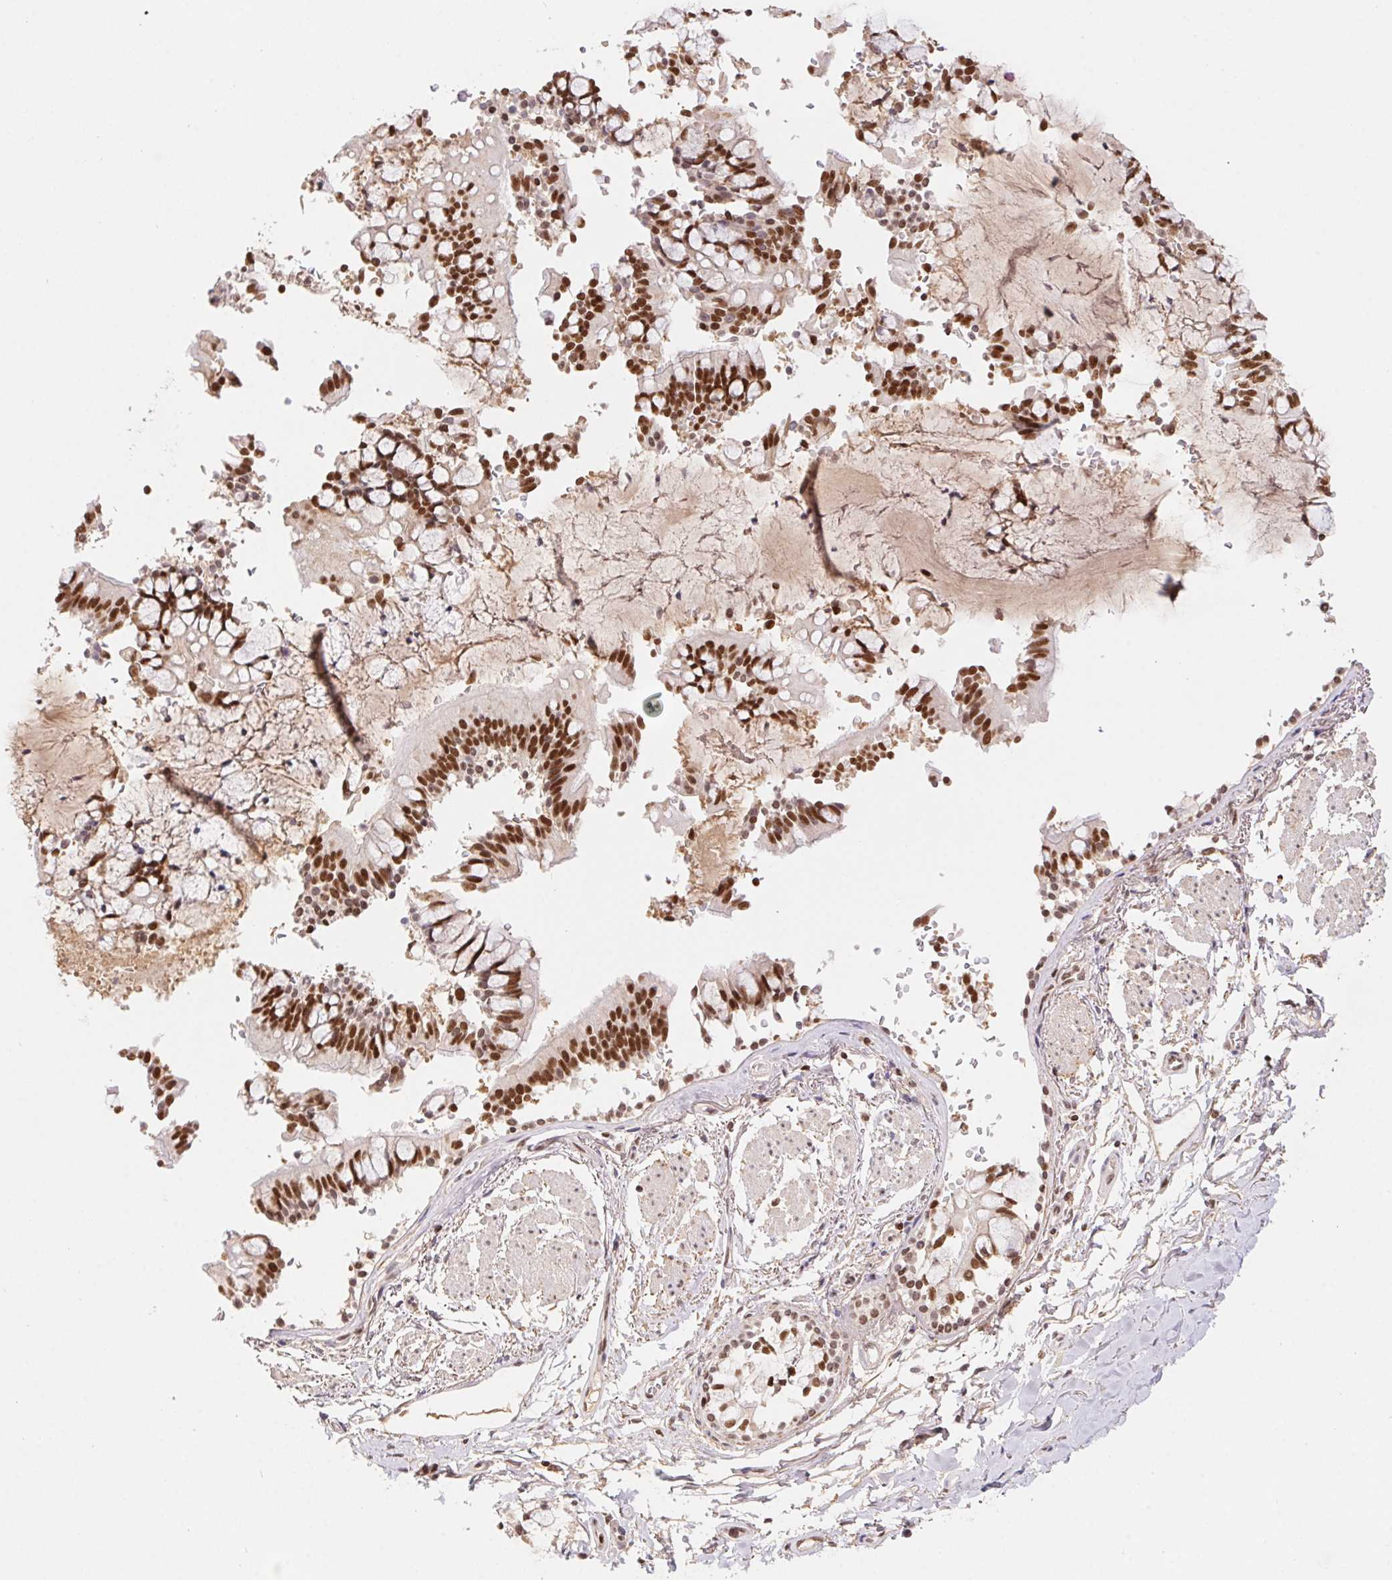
{"staining": {"intensity": "strong", "quantity": ">75%", "location": "nuclear"}, "tissue": "bronchus", "cell_type": "Respiratory epithelial cells", "image_type": "normal", "snomed": [{"axis": "morphology", "description": "Normal tissue, NOS"}, {"axis": "topography", "description": "Bronchus"}], "caption": "About >75% of respiratory epithelial cells in normal human bronchus display strong nuclear protein staining as visualized by brown immunohistochemical staining.", "gene": "POLD3", "patient": {"sex": "male", "age": 70}}